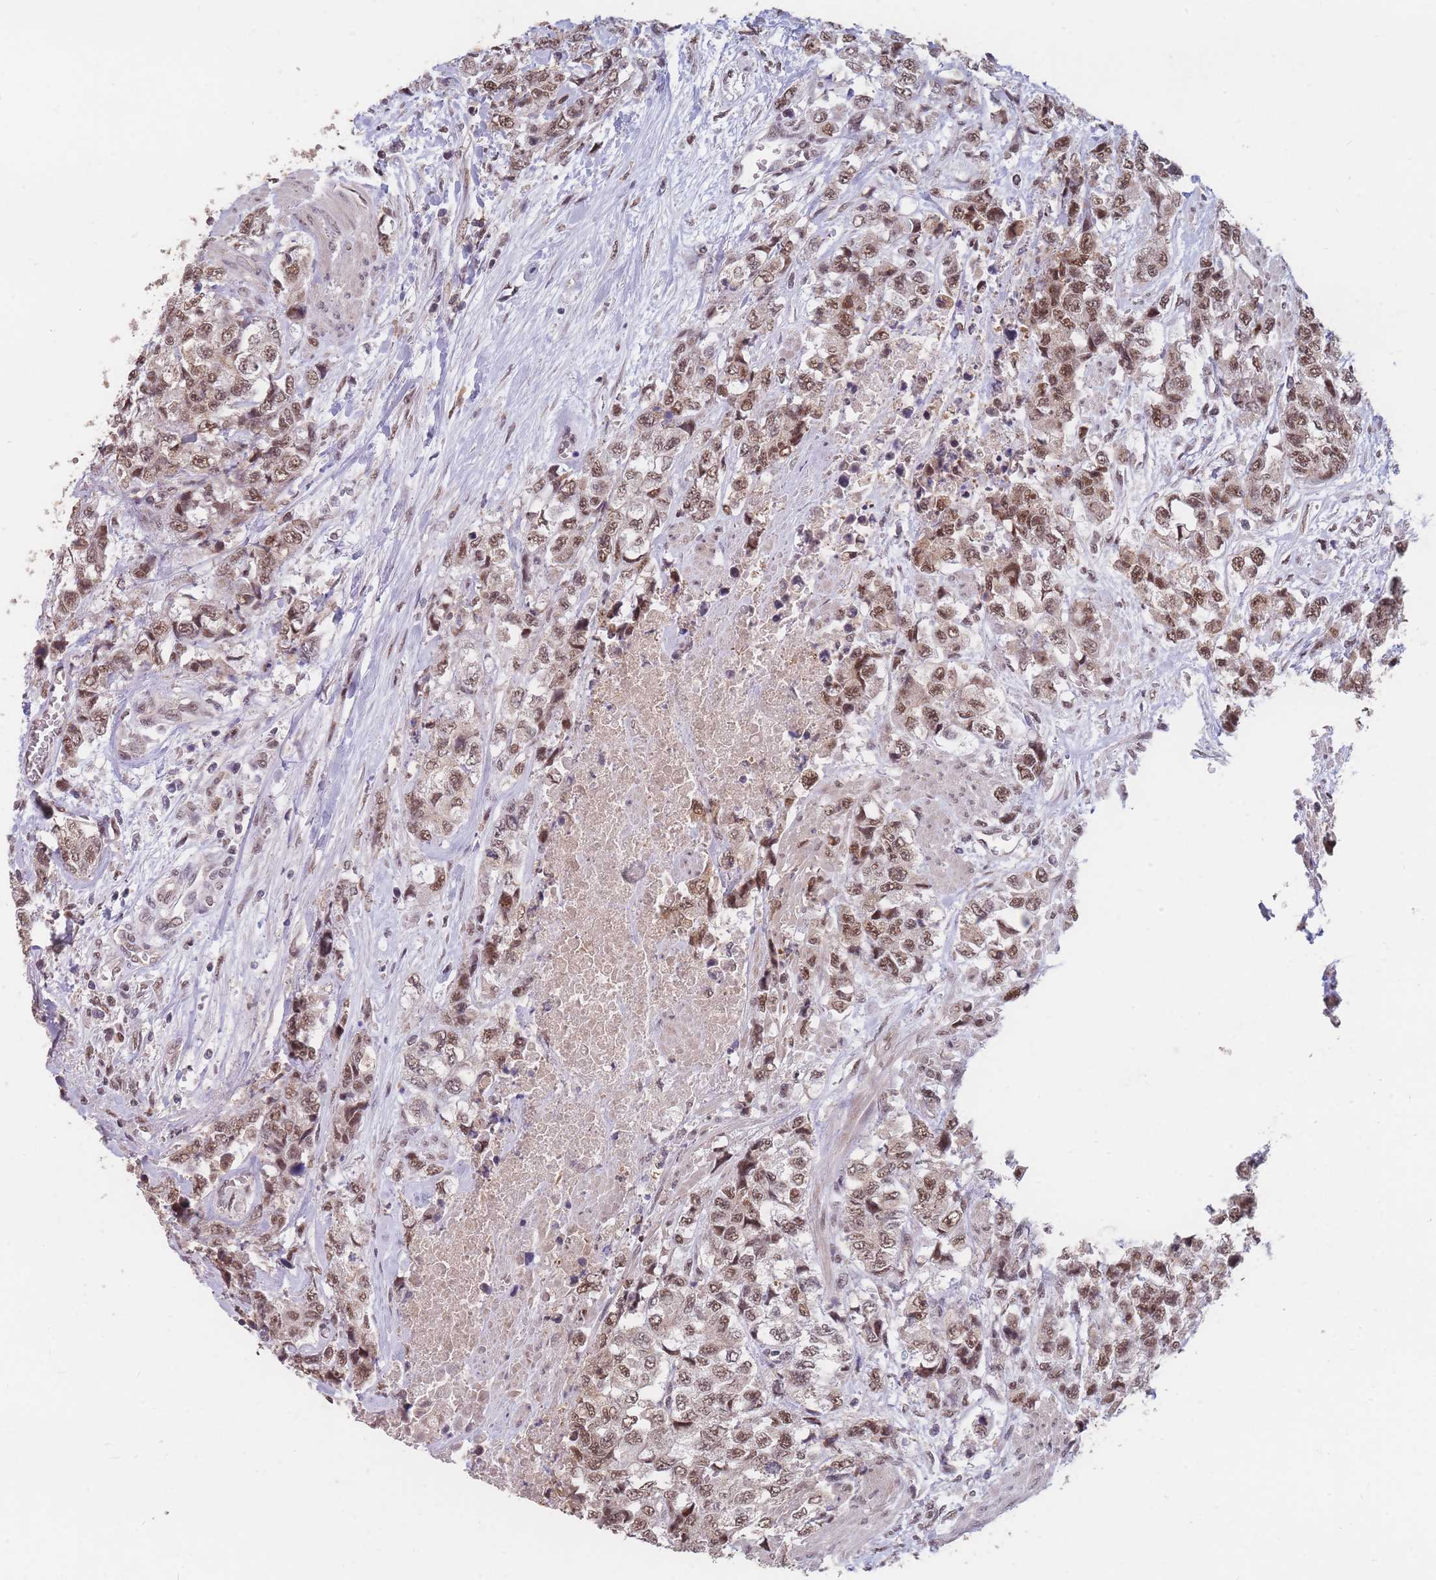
{"staining": {"intensity": "moderate", "quantity": ">75%", "location": "nuclear"}, "tissue": "urothelial cancer", "cell_type": "Tumor cells", "image_type": "cancer", "snomed": [{"axis": "morphology", "description": "Urothelial carcinoma, High grade"}, {"axis": "topography", "description": "Urinary bladder"}], "caption": "A histopathology image showing moderate nuclear staining in approximately >75% of tumor cells in urothelial cancer, as visualized by brown immunohistochemical staining.", "gene": "SNRPA1", "patient": {"sex": "female", "age": 78}}